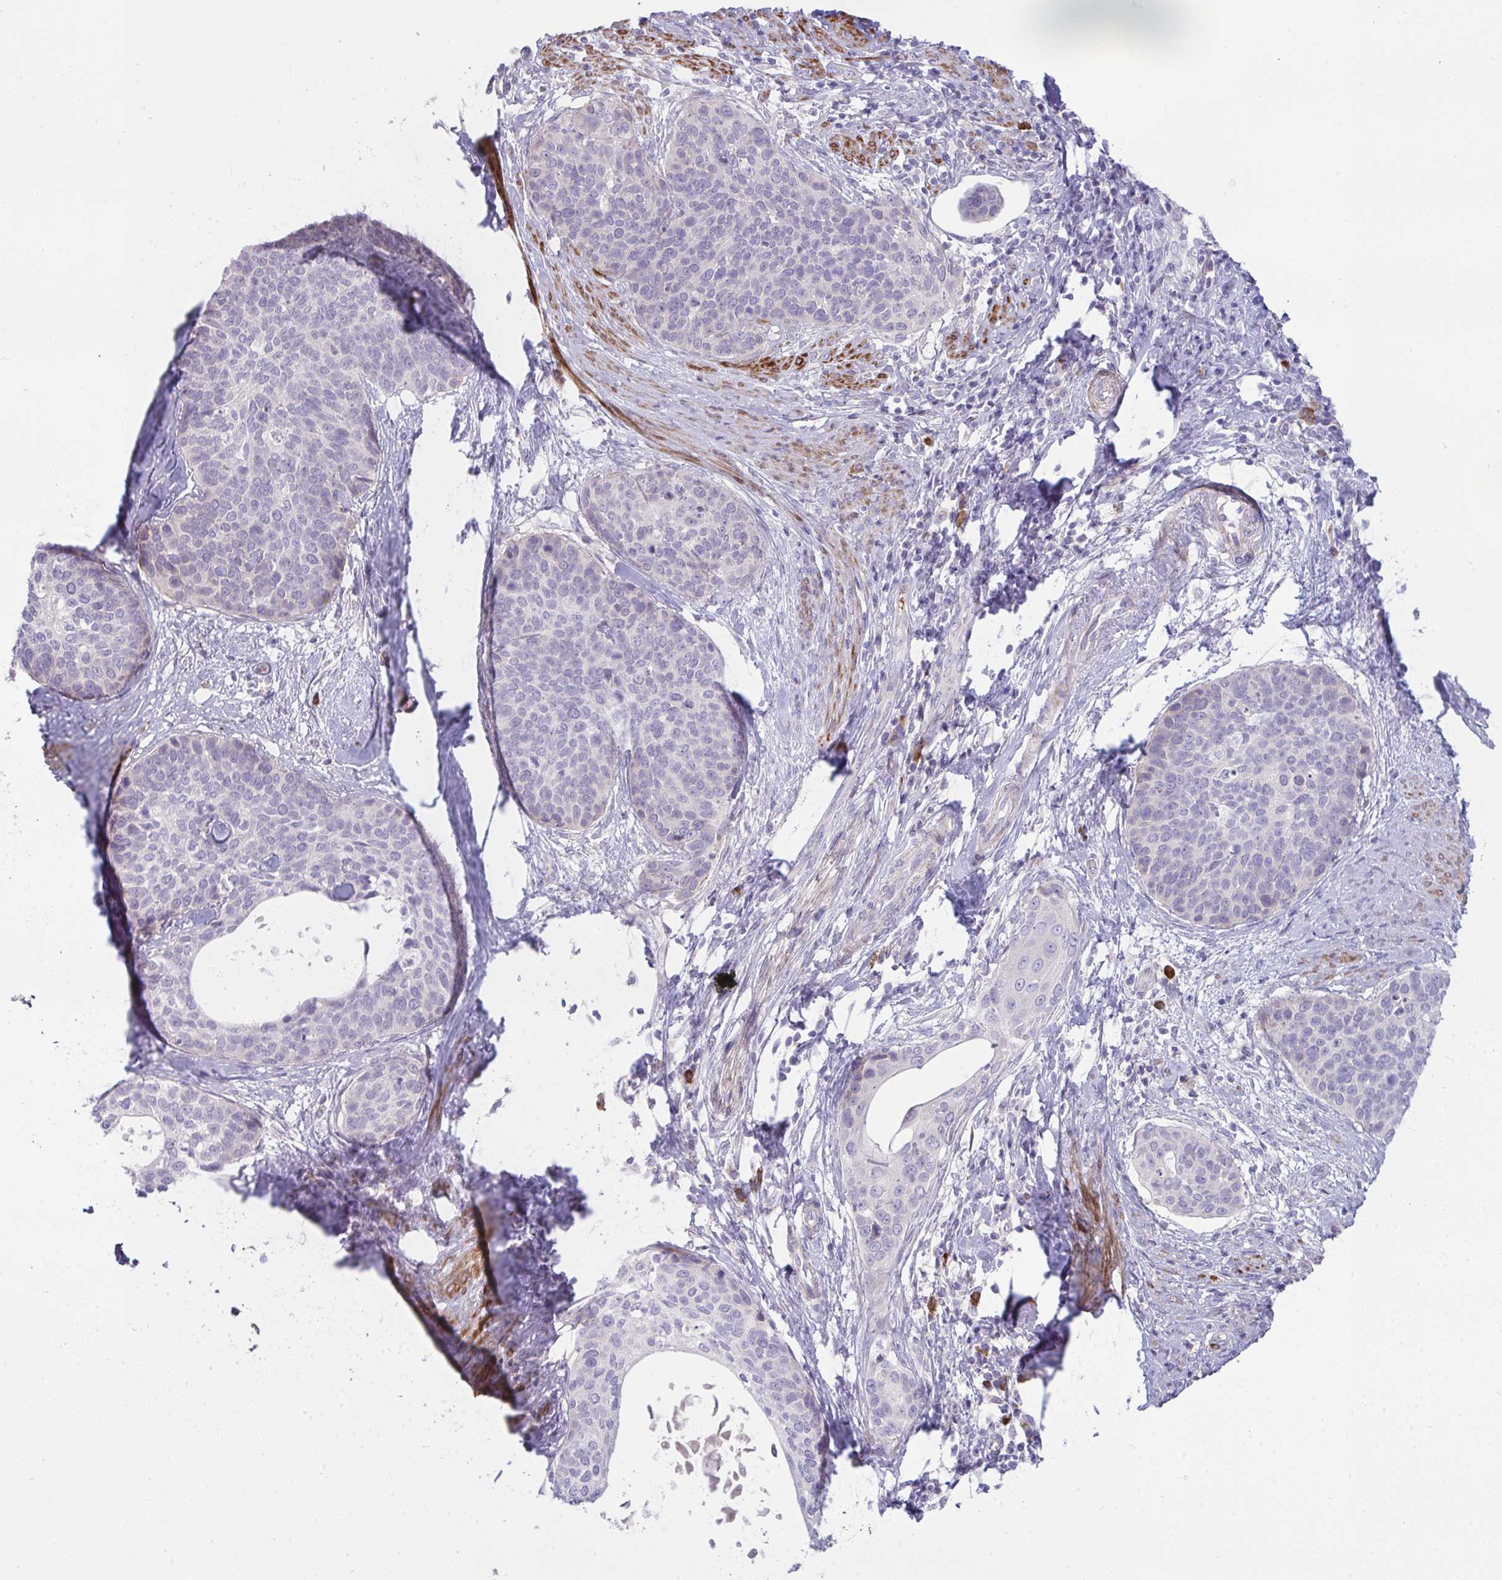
{"staining": {"intensity": "negative", "quantity": "none", "location": "none"}, "tissue": "cervical cancer", "cell_type": "Tumor cells", "image_type": "cancer", "snomed": [{"axis": "morphology", "description": "Squamous cell carcinoma, NOS"}, {"axis": "topography", "description": "Cervix"}], "caption": "Cervical squamous cell carcinoma was stained to show a protein in brown. There is no significant staining in tumor cells.", "gene": "PIGZ", "patient": {"sex": "female", "age": 69}}